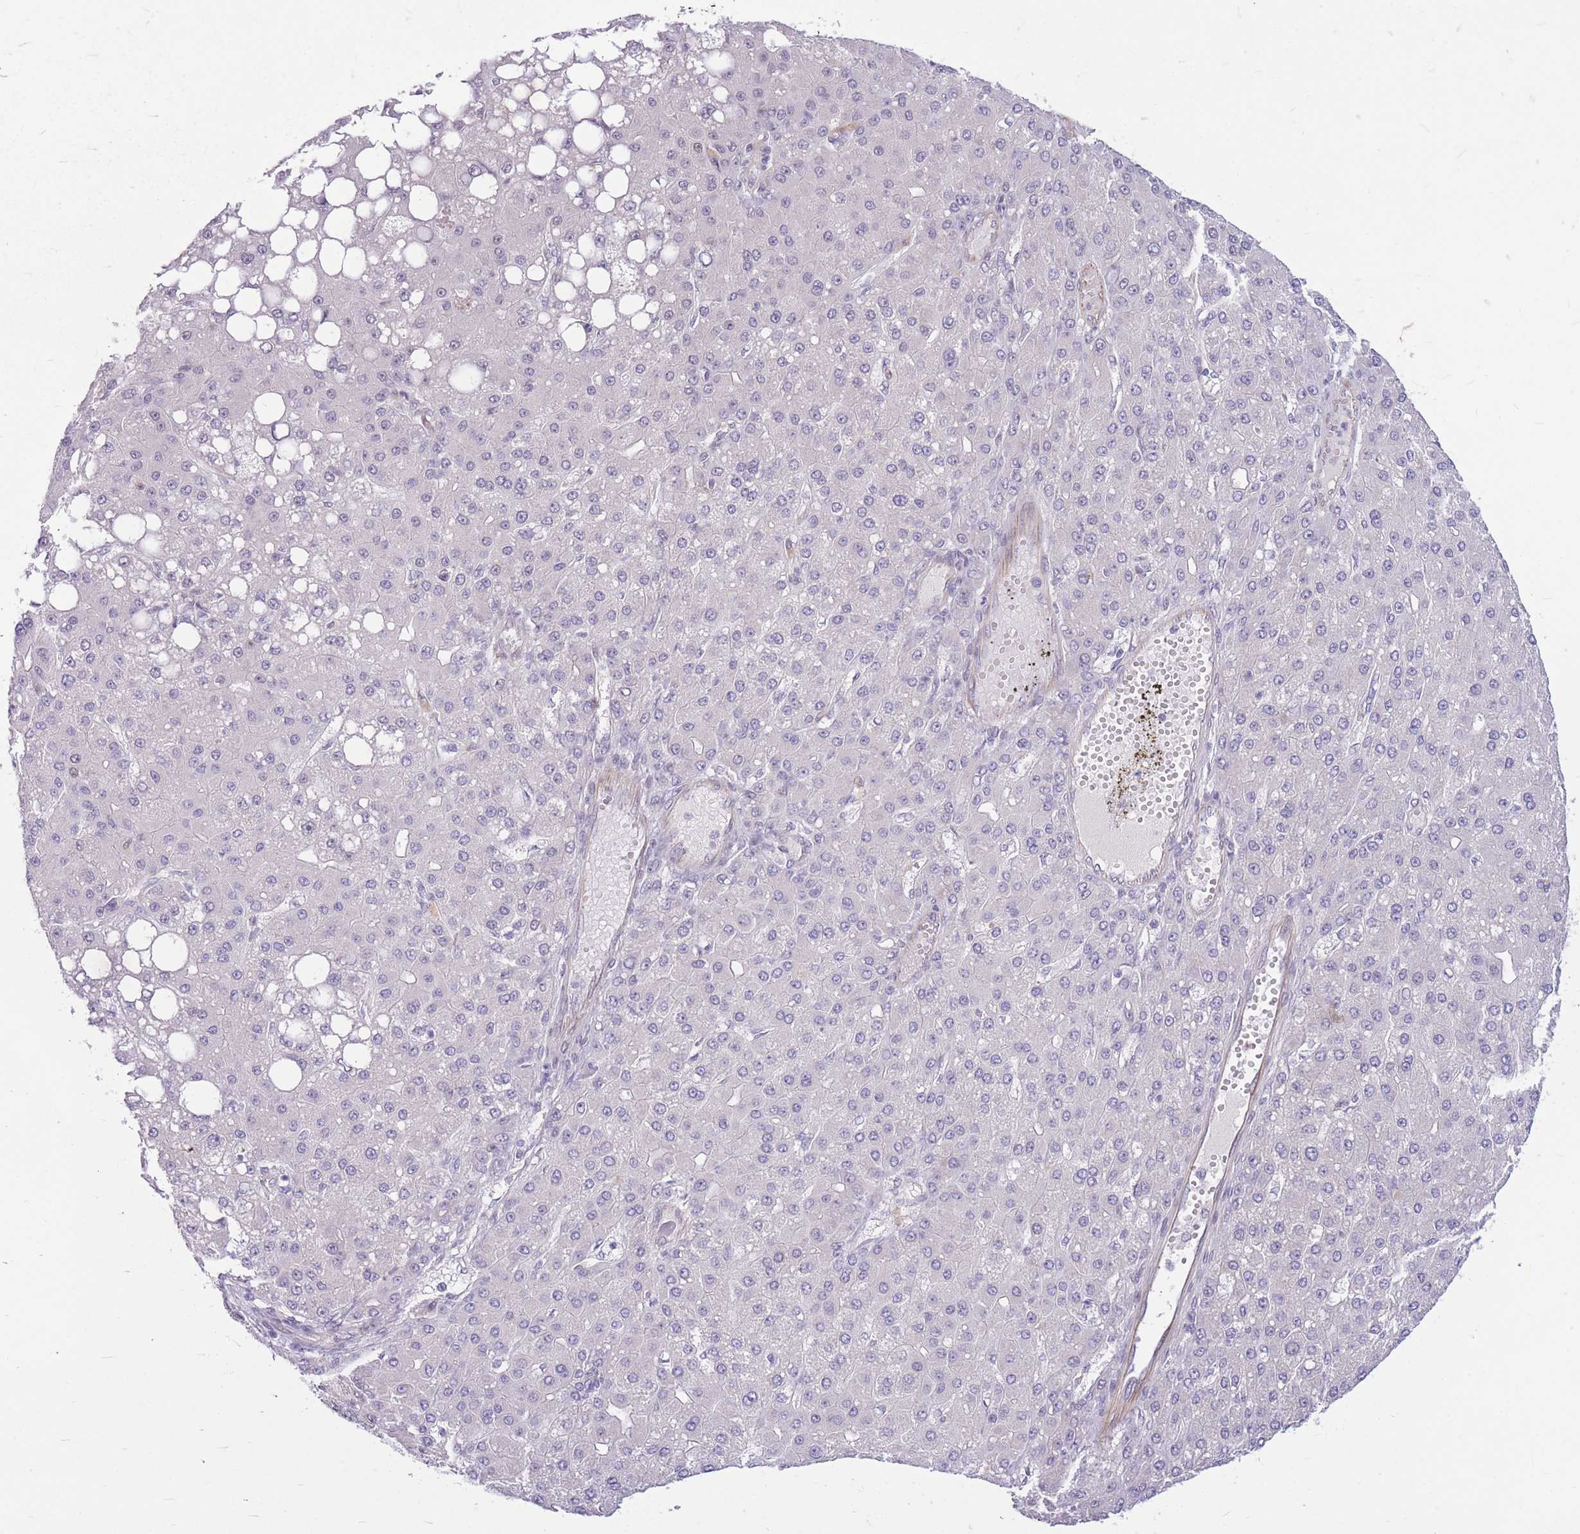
{"staining": {"intensity": "negative", "quantity": "none", "location": "none"}, "tissue": "liver cancer", "cell_type": "Tumor cells", "image_type": "cancer", "snomed": [{"axis": "morphology", "description": "Carcinoma, Hepatocellular, NOS"}, {"axis": "topography", "description": "Liver"}], "caption": "This is an IHC image of liver cancer. There is no staining in tumor cells.", "gene": "ERCC2", "patient": {"sex": "male", "age": 67}}